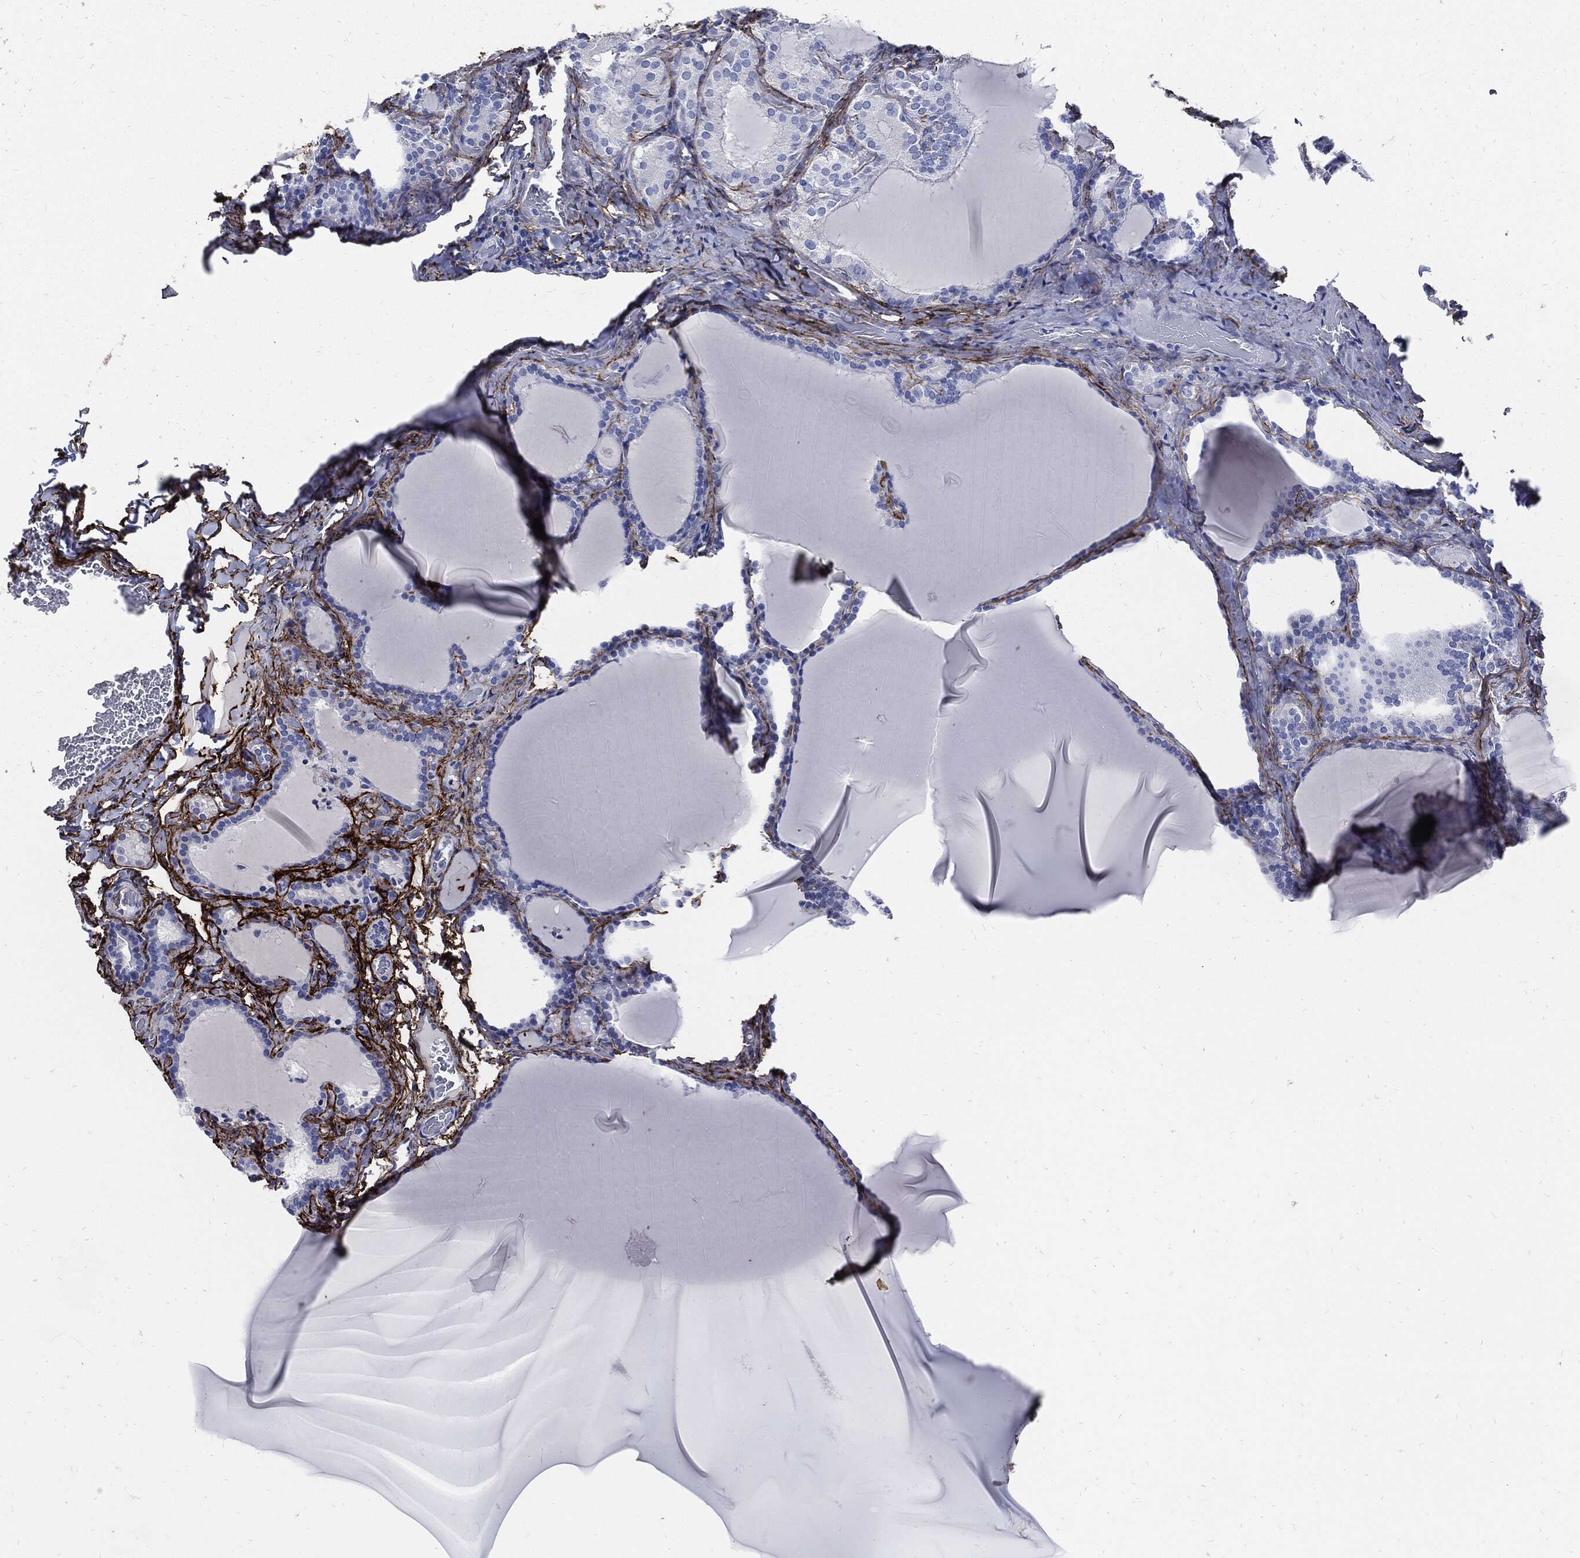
{"staining": {"intensity": "negative", "quantity": "none", "location": "none"}, "tissue": "thyroid gland", "cell_type": "Glandular cells", "image_type": "normal", "snomed": [{"axis": "morphology", "description": "Normal tissue, NOS"}, {"axis": "morphology", "description": "Hyperplasia, NOS"}, {"axis": "topography", "description": "Thyroid gland"}], "caption": "Immunohistochemistry (IHC) of benign thyroid gland shows no staining in glandular cells.", "gene": "FBN1", "patient": {"sex": "female", "age": 27}}